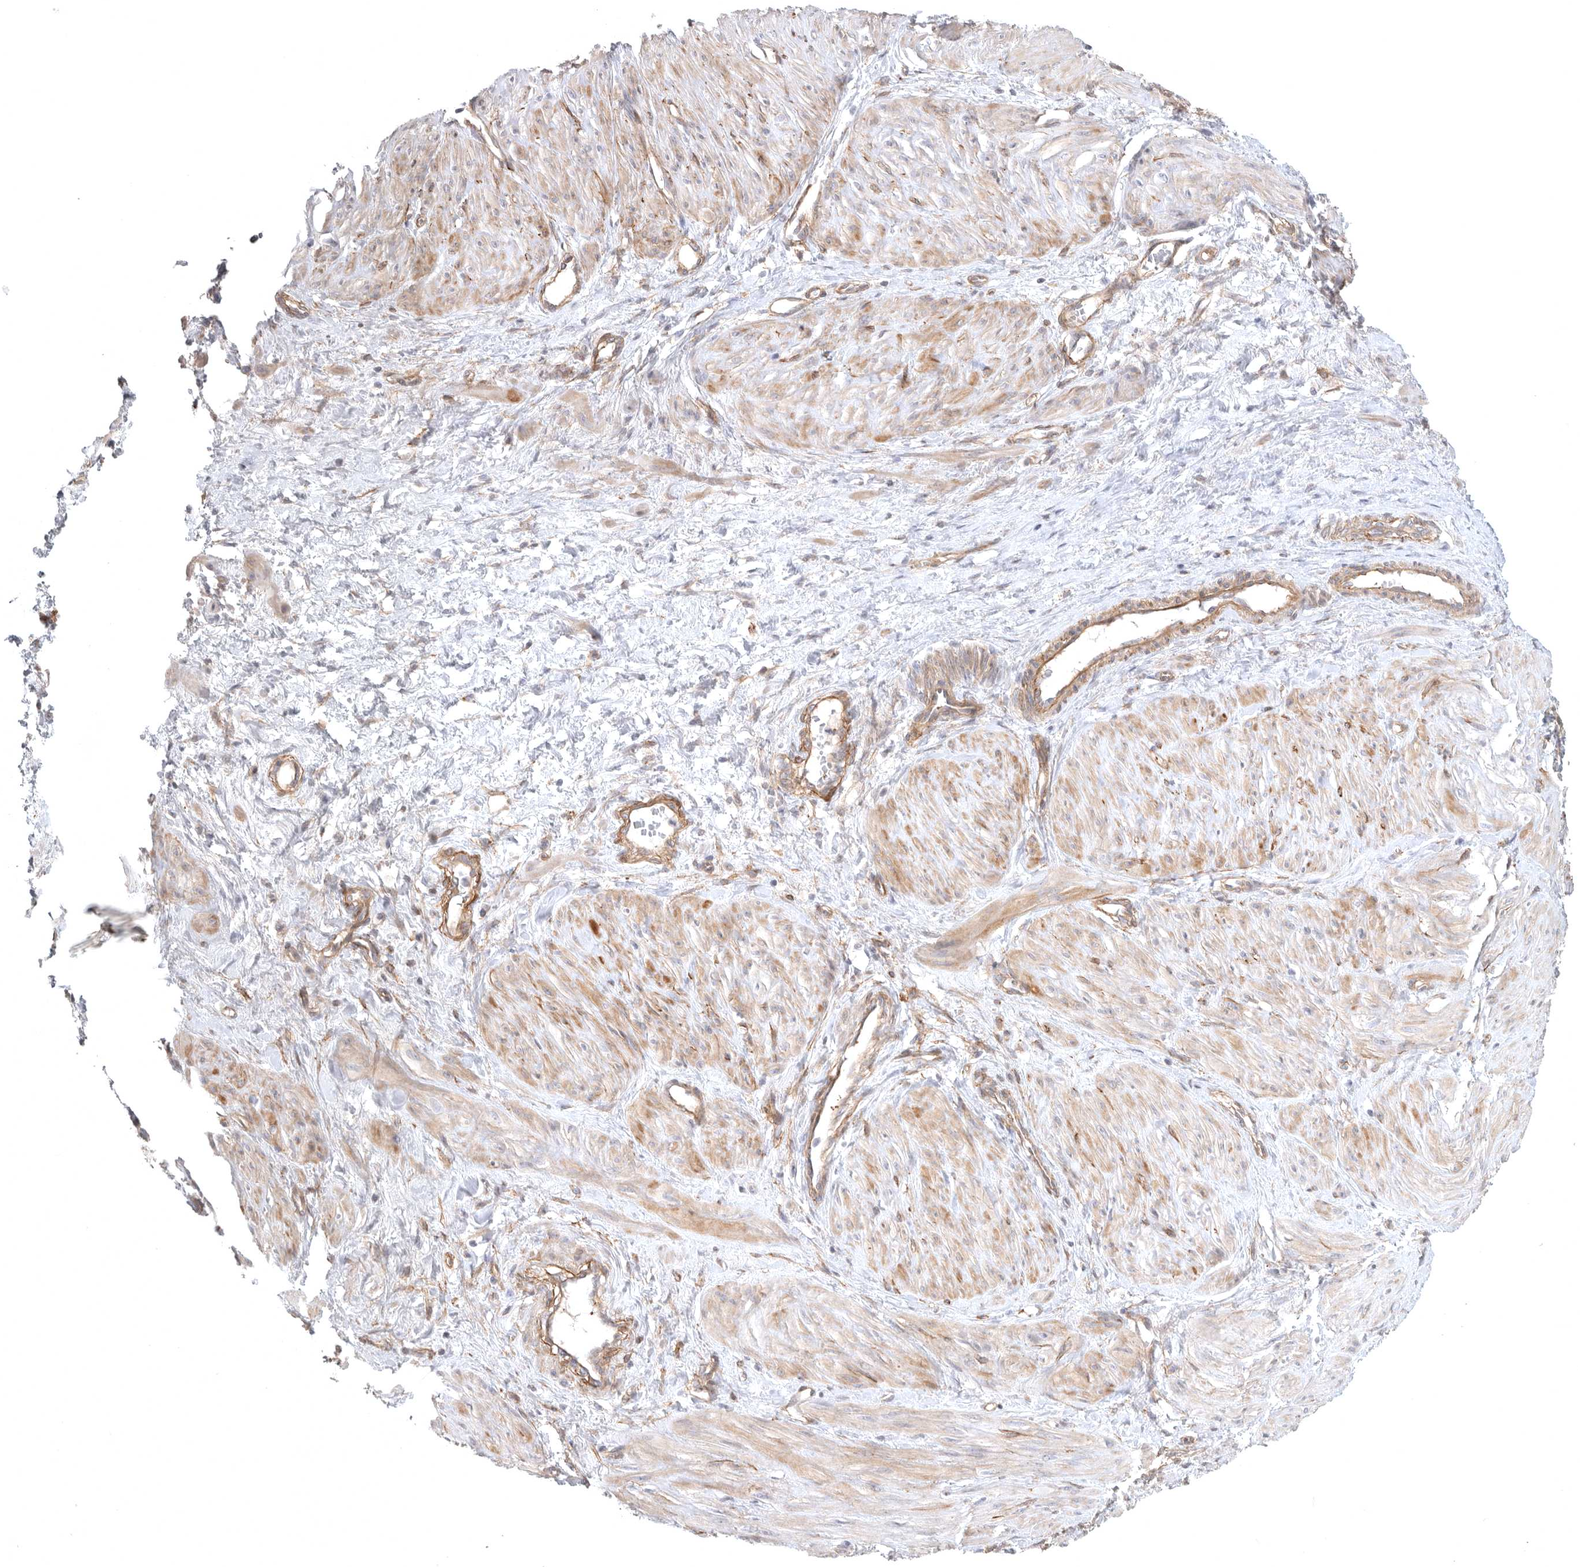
{"staining": {"intensity": "weak", "quantity": "25%-75%", "location": "cytoplasmic/membranous"}, "tissue": "smooth muscle", "cell_type": "Smooth muscle cells", "image_type": "normal", "snomed": [{"axis": "morphology", "description": "Normal tissue, NOS"}, {"axis": "topography", "description": "Endometrium"}], "caption": "Smooth muscle stained with IHC reveals weak cytoplasmic/membranous expression in about 25%-75% of smooth muscle cells.", "gene": "LONRF1", "patient": {"sex": "female", "age": 33}}